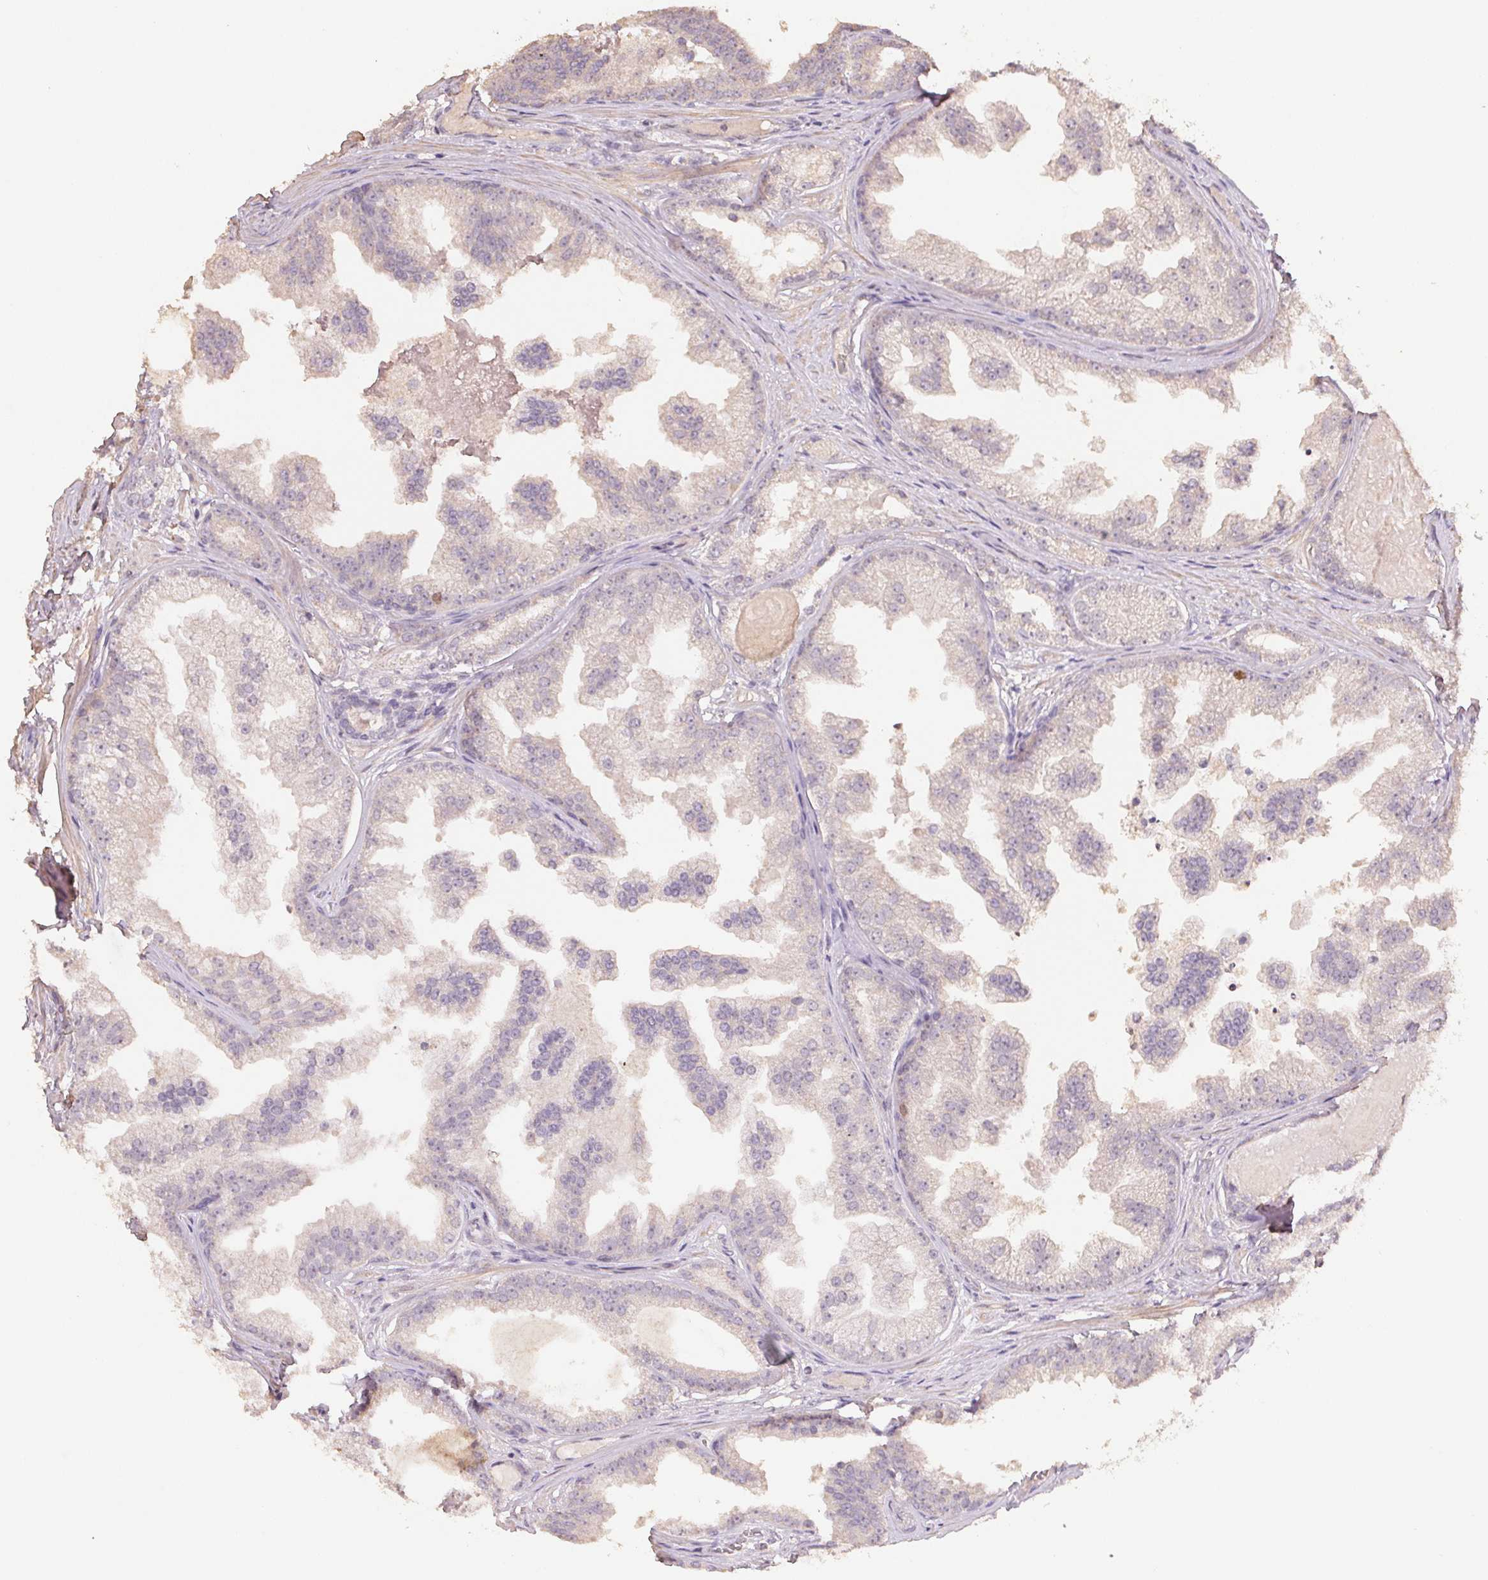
{"staining": {"intensity": "negative", "quantity": "none", "location": "none"}, "tissue": "prostate cancer", "cell_type": "Tumor cells", "image_type": "cancer", "snomed": [{"axis": "morphology", "description": "Adenocarcinoma, Low grade"}, {"axis": "topography", "description": "Prostate"}], "caption": "Prostate cancer (low-grade adenocarcinoma) was stained to show a protein in brown. There is no significant positivity in tumor cells.", "gene": "CENPF", "patient": {"sex": "male", "age": 65}}